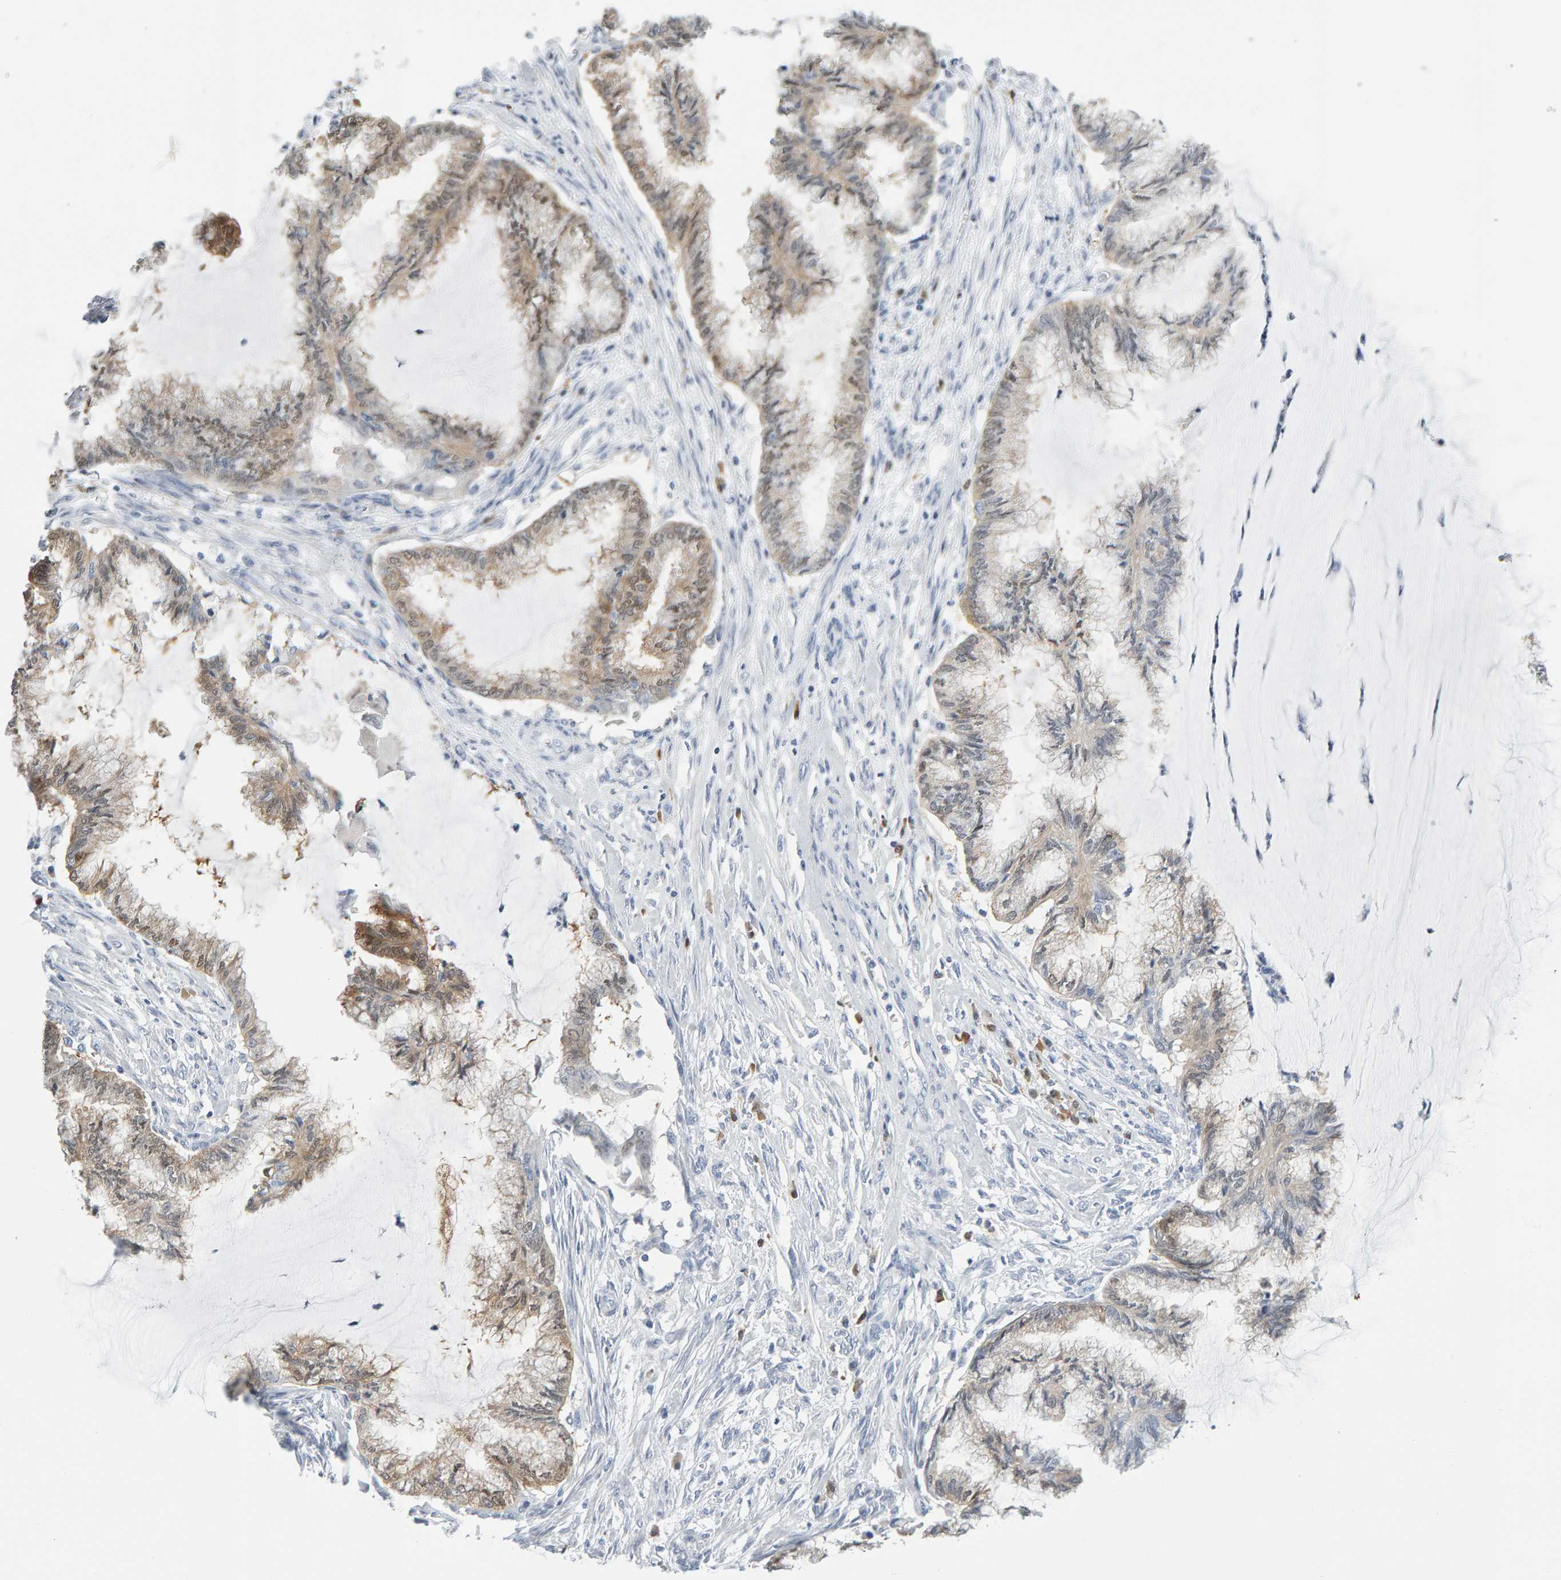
{"staining": {"intensity": "weak", "quantity": ">75%", "location": "cytoplasmic/membranous"}, "tissue": "endometrial cancer", "cell_type": "Tumor cells", "image_type": "cancer", "snomed": [{"axis": "morphology", "description": "Adenocarcinoma, NOS"}, {"axis": "topography", "description": "Endometrium"}], "caption": "Weak cytoplasmic/membranous positivity for a protein is seen in about >75% of tumor cells of endometrial cancer using immunohistochemistry (IHC).", "gene": "CTH", "patient": {"sex": "female", "age": 86}}